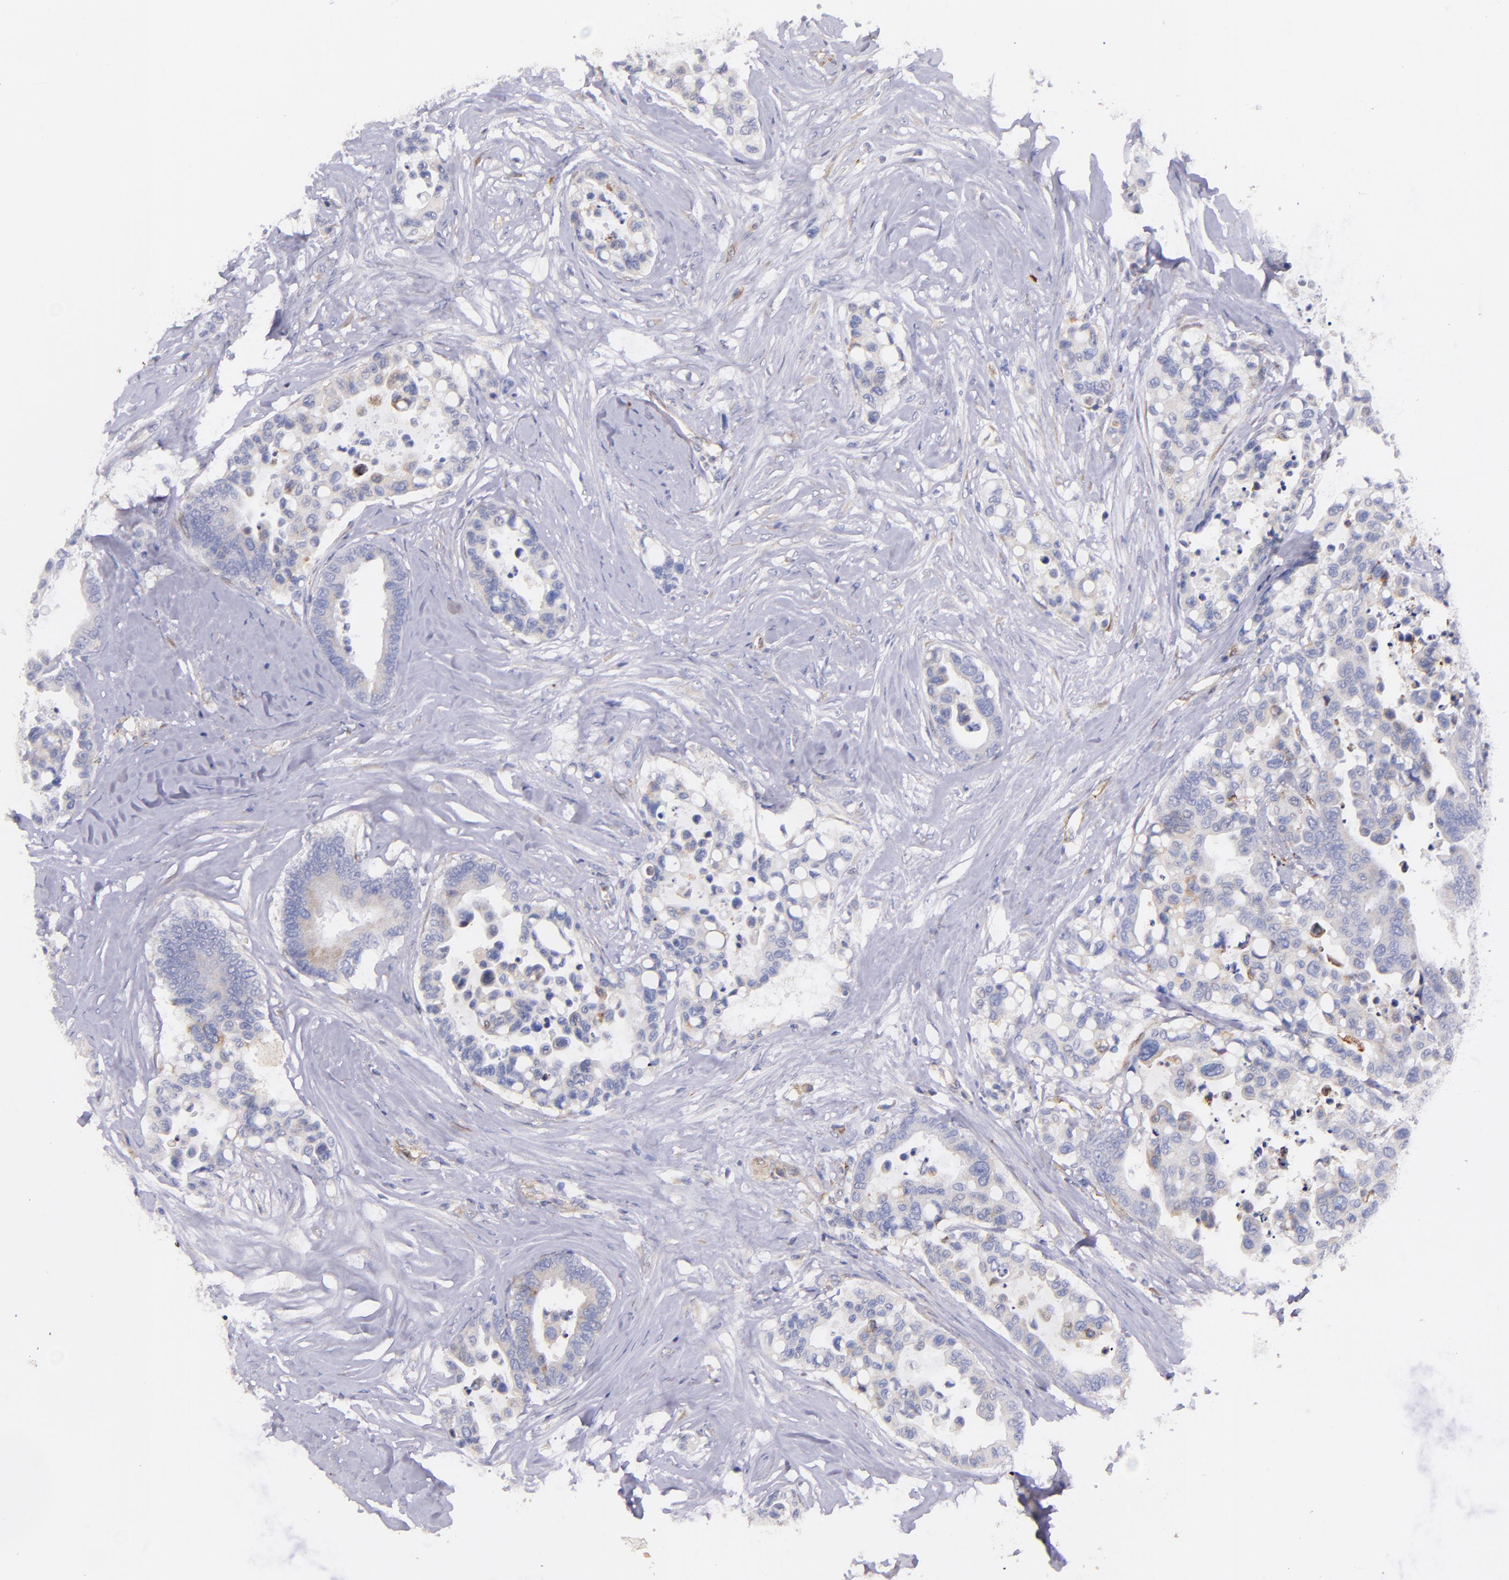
{"staining": {"intensity": "weak", "quantity": "<25%", "location": "cytoplasmic/membranous"}, "tissue": "colorectal cancer", "cell_type": "Tumor cells", "image_type": "cancer", "snomed": [{"axis": "morphology", "description": "Adenocarcinoma, NOS"}, {"axis": "topography", "description": "Colon"}], "caption": "DAB immunohistochemical staining of human colorectal cancer (adenocarcinoma) shows no significant expression in tumor cells. (Brightfield microscopy of DAB (3,3'-diaminobenzidine) immunohistochemistry (IHC) at high magnification).", "gene": "RET", "patient": {"sex": "male", "age": 82}}